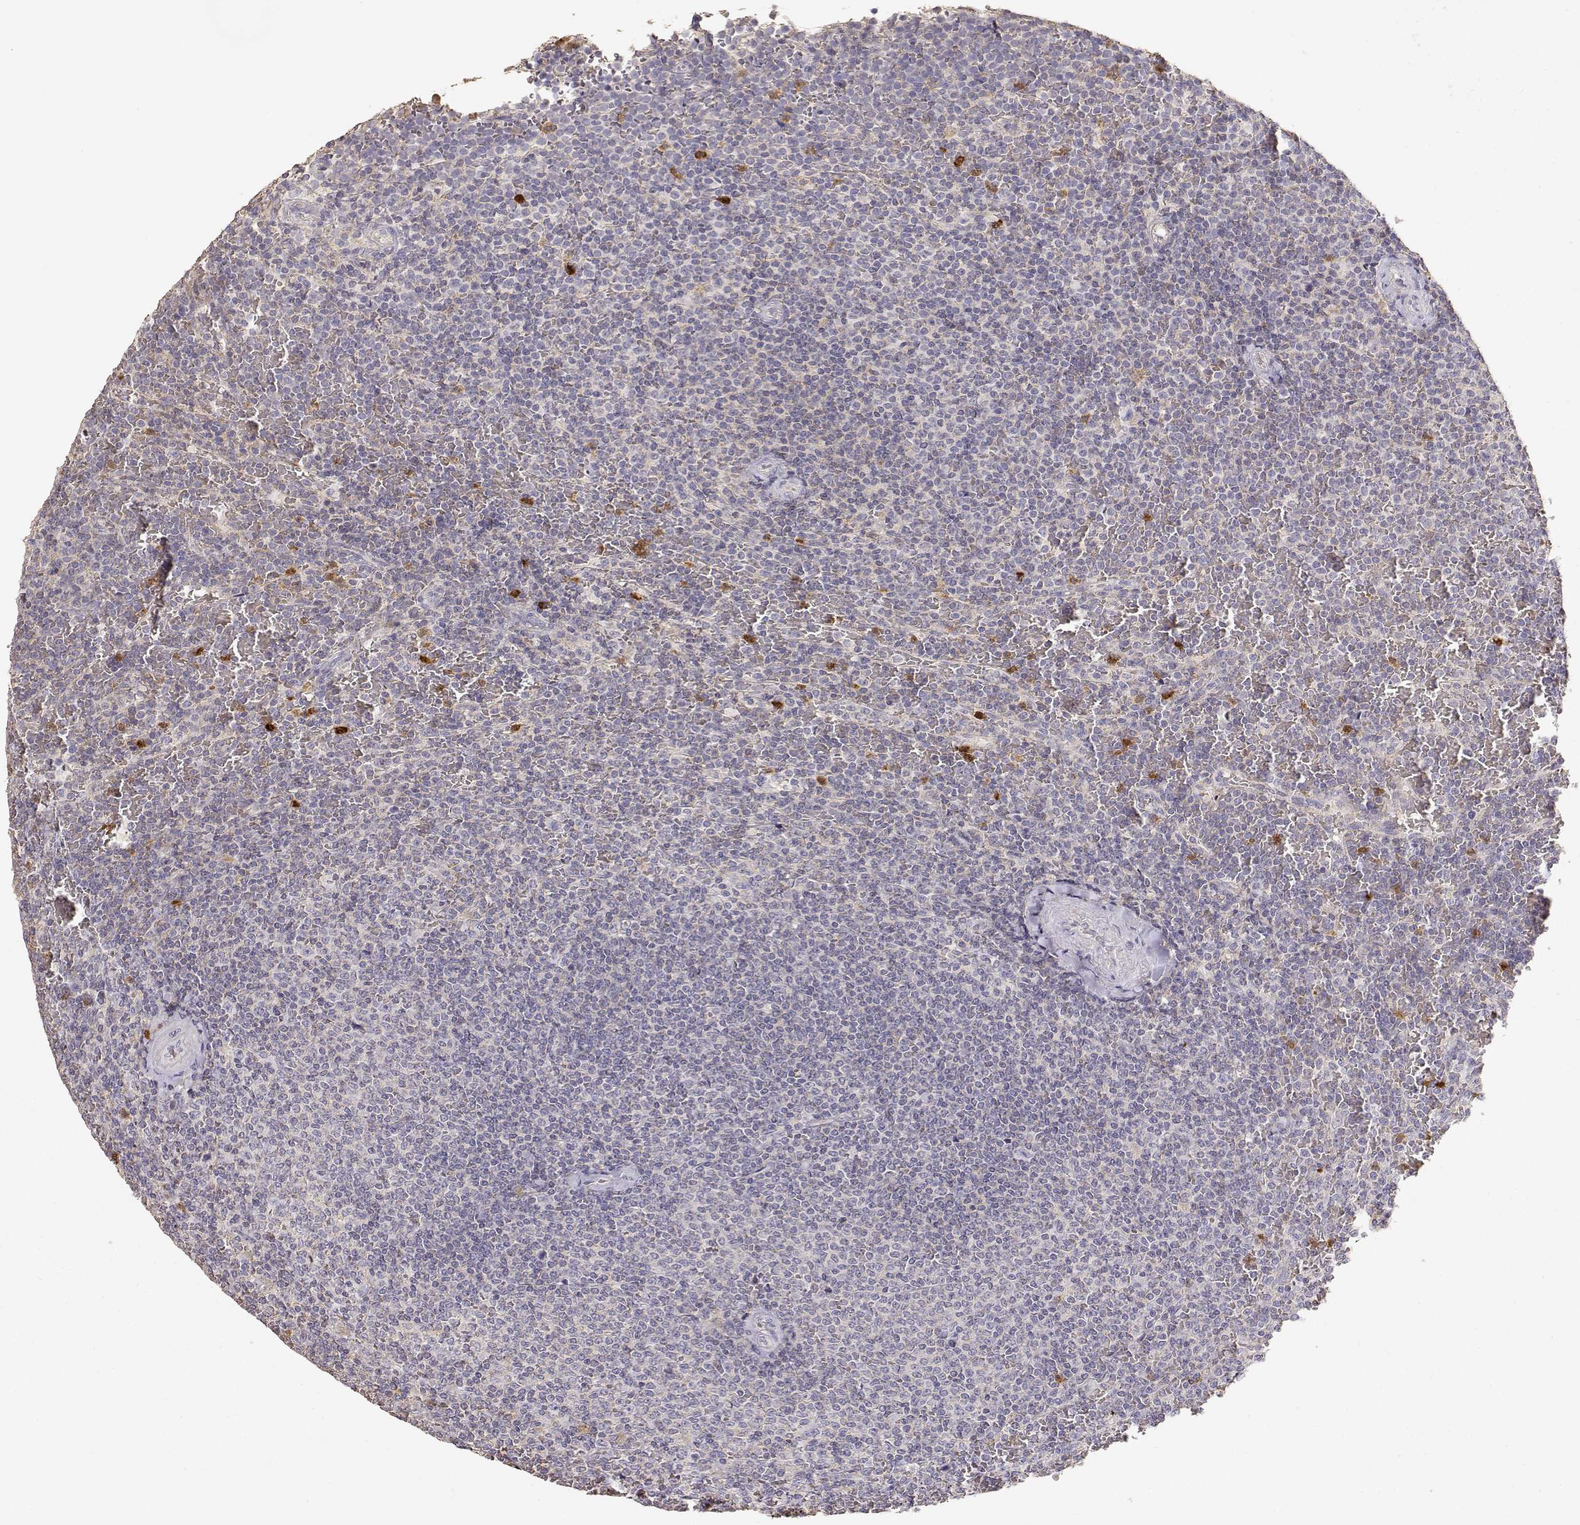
{"staining": {"intensity": "moderate", "quantity": "<25%", "location": "cytoplasmic/membranous"}, "tissue": "lymphoma", "cell_type": "Tumor cells", "image_type": "cancer", "snomed": [{"axis": "morphology", "description": "Malignant lymphoma, non-Hodgkin's type, Low grade"}, {"axis": "topography", "description": "Spleen"}], "caption": "IHC micrograph of neoplastic tissue: human malignant lymphoma, non-Hodgkin's type (low-grade) stained using IHC shows low levels of moderate protein expression localized specifically in the cytoplasmic/membranous of tumor cells, appearing as a cytoplasmic/membranous brown color.", "gene": "TNFRSF10C", "patient": {"sex": "female", "age": 77}}